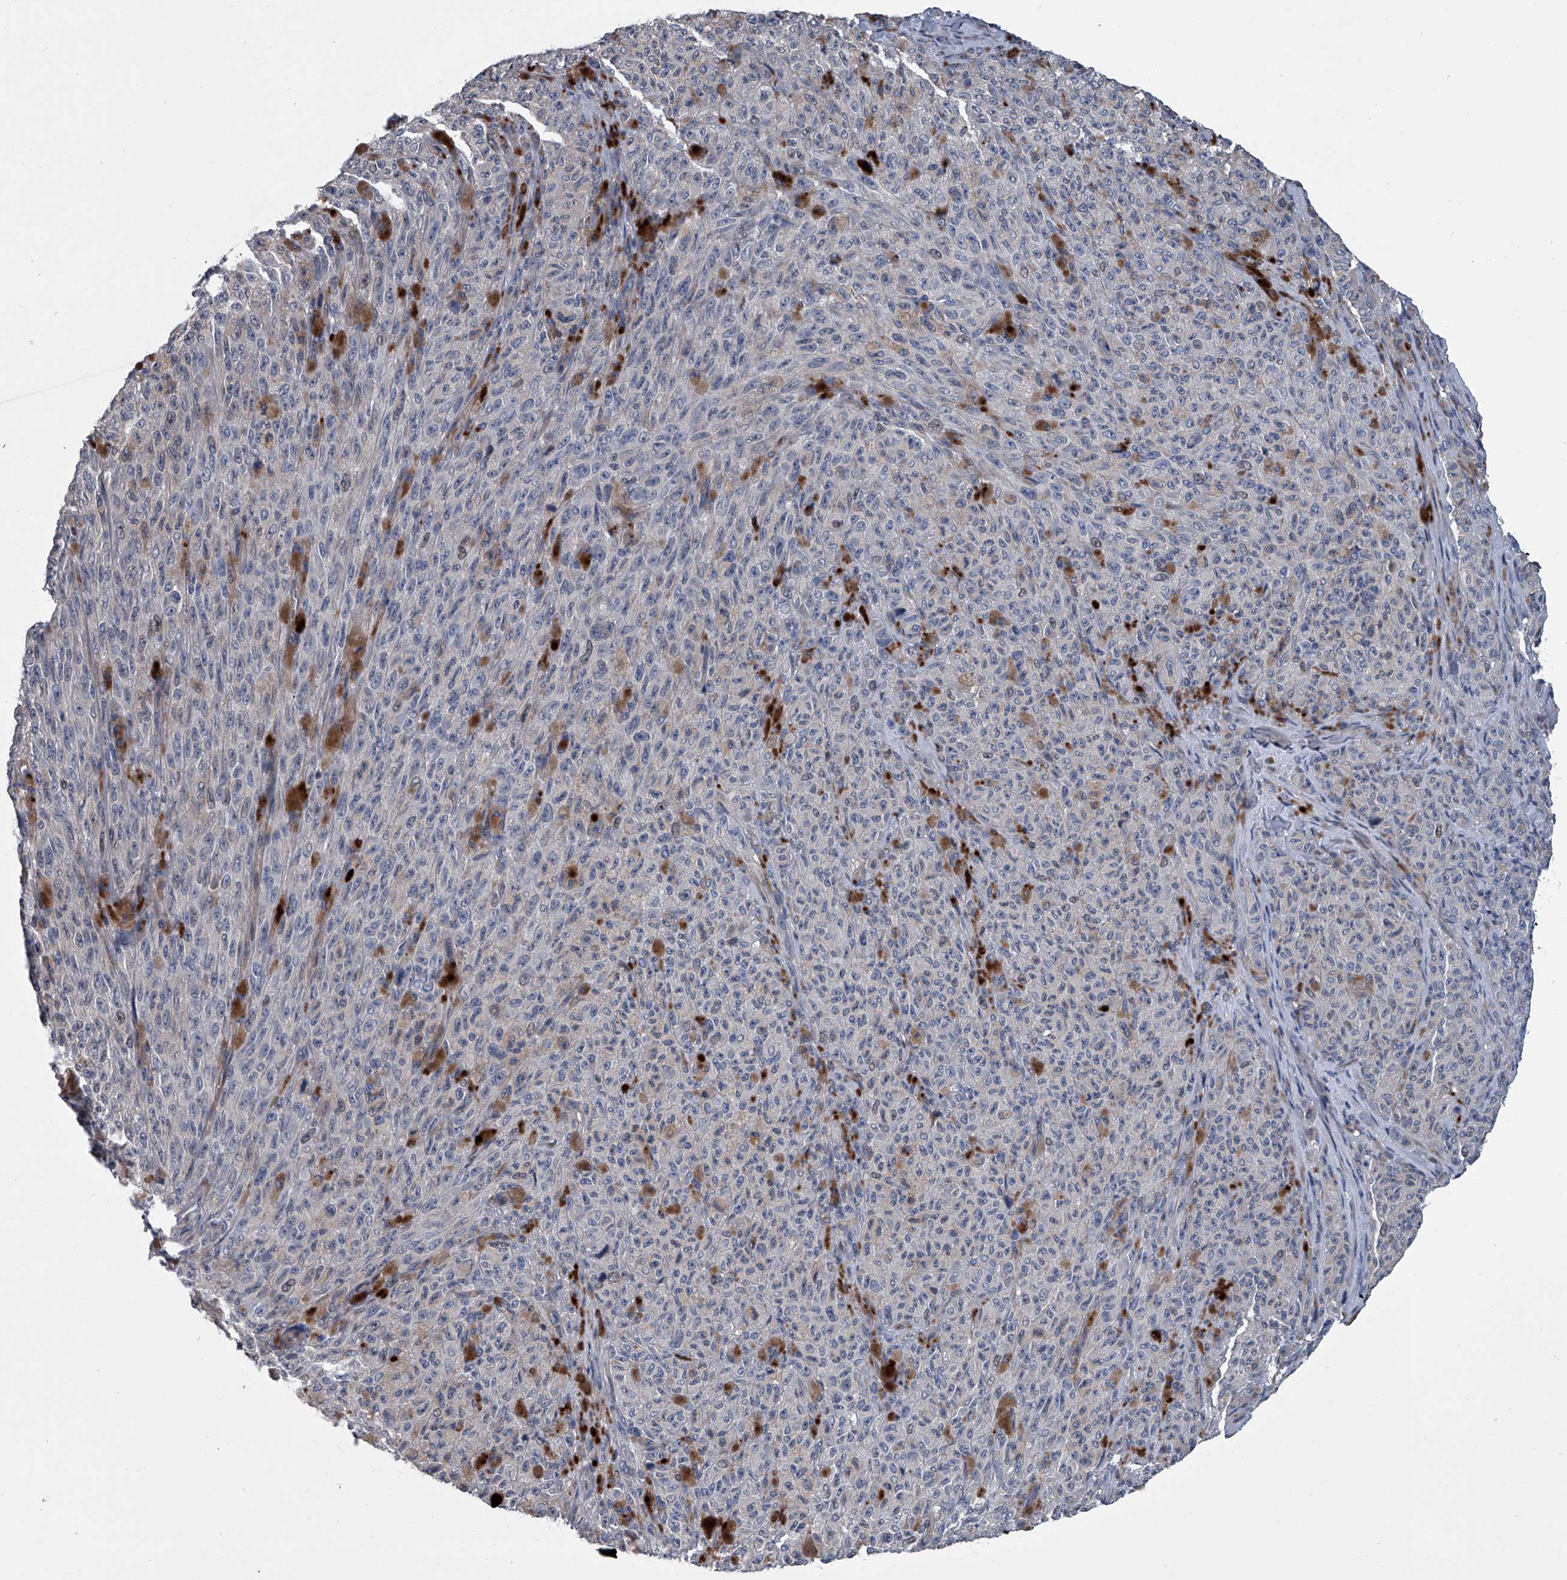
{"staining": {"intensity": "negative", "quantity": "none", "location": "none"}, "tissue": "melanoma", "cell_type": "Tumor cells", "image_type": "cancer", "snomed": [{"axis": "morphology", "description": "Malignant melanoma, NOS"}, {"axis": "topography", "description": "Skin"}], "caption": "The immunohistochemistry image has no significant expression in tumor cells of melanoma tissue. Brightfield microscopy of immunohistochemistry (IHC) stained with DAB (brown) and hematoxylin (blue), captured at high magnification.", "gene": "ABCG1", "patient": {"sex": "female", "age": 82}}